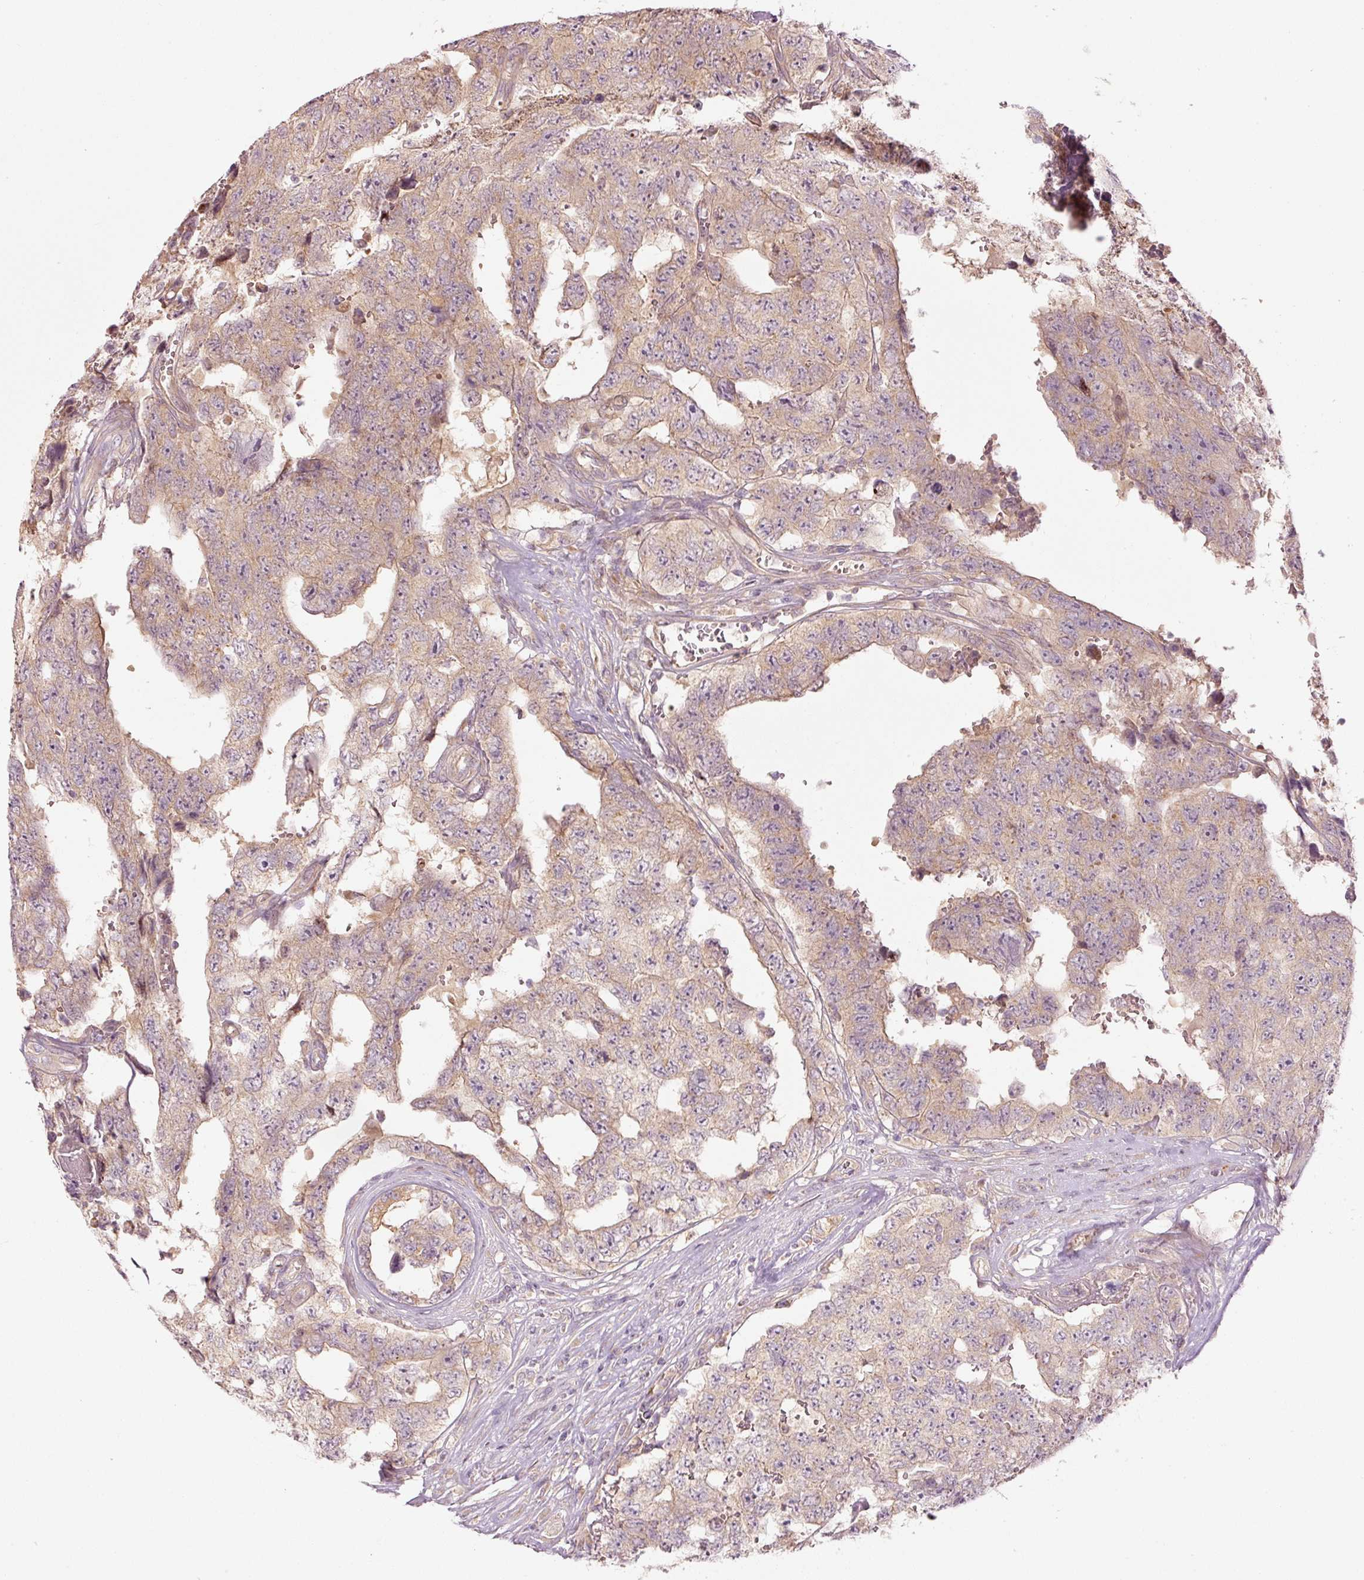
{"staining": {"intensity": "weak", "quantity": "25%-75%", "location": "cytoplasmic/membranous"}, "tissue": "testis cancer", "cell_type": "Tumor cells", "image_type": "cancer", "snomed": [{"axis": "morphology", "description": "Normal tissue, NOS"}, {"axis": "morphology", "description": "Carcinoma, Embryonal, NOS"}, {"axis": "topography", "description": "Testis"}, {"axis": "topography", "description": "Epididymis"}], "caption": "Tumor cells reveal weak cytoplasmic/membranous staining in about 25%-75% of cells in testis embryonal carcinoma.", "gene": "MAP10", "patient": {"sex": "male", "age": 25}}